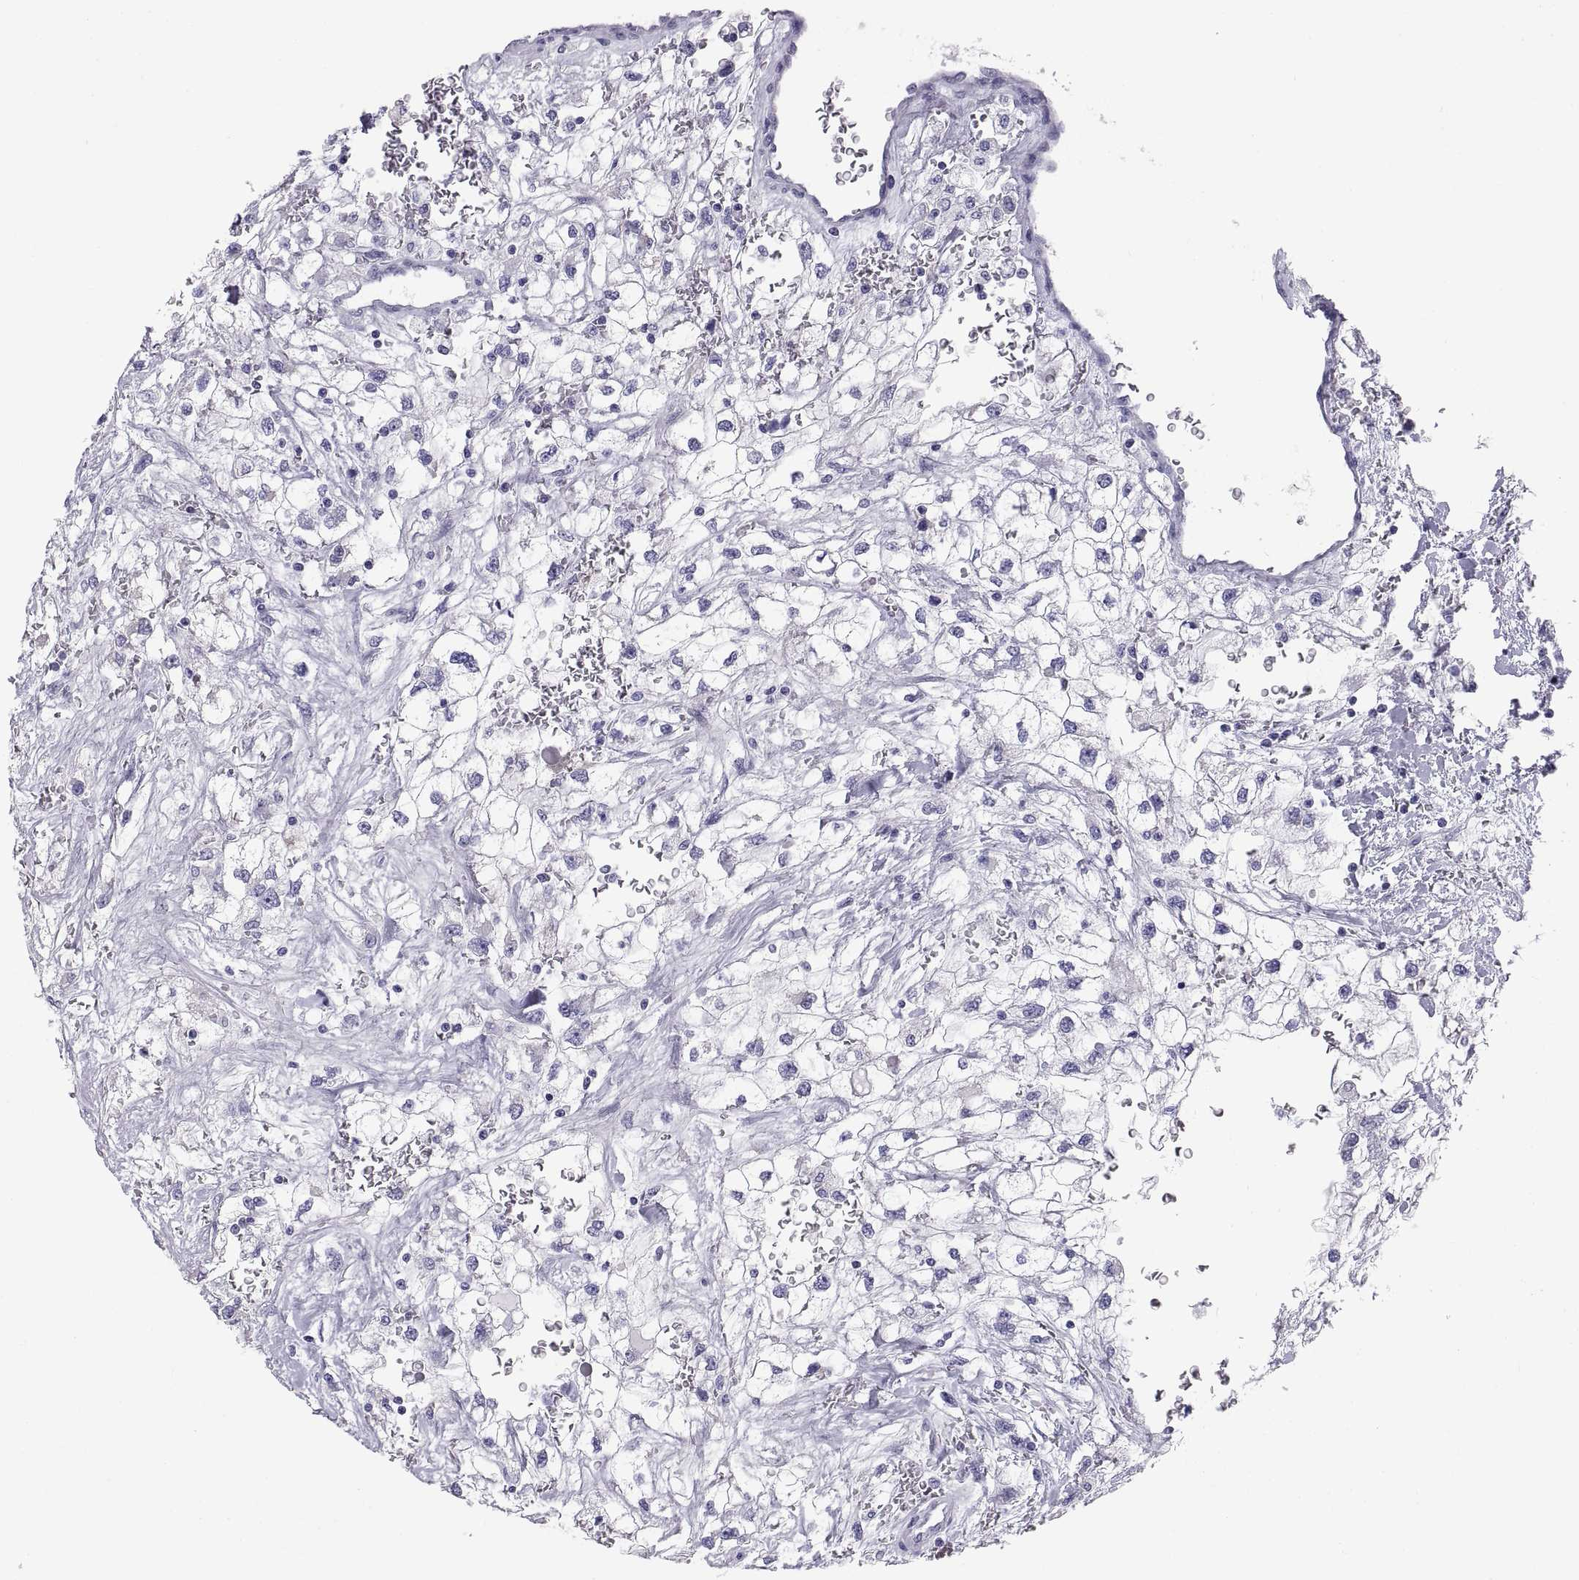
{"staining": {"intensity": "negative", "quantity": "none", "location": "none"}, "tissue": "renal cancer", "cell_type": "Tumor cells", "image_type": "cancer", "snomed": [{"axis": "morphology", "description": "Adenocarcinoma, NOS"}, {"axis": "topography", "description": "Kidney"}], "caption": "A high-resolution image shows immunohistochemistry staining of adenocarcinoma (renal), which shows no significant positivity in tumor cells.", "gene": "FAM170A", "patient": {"sex": "male", "age": 59}}